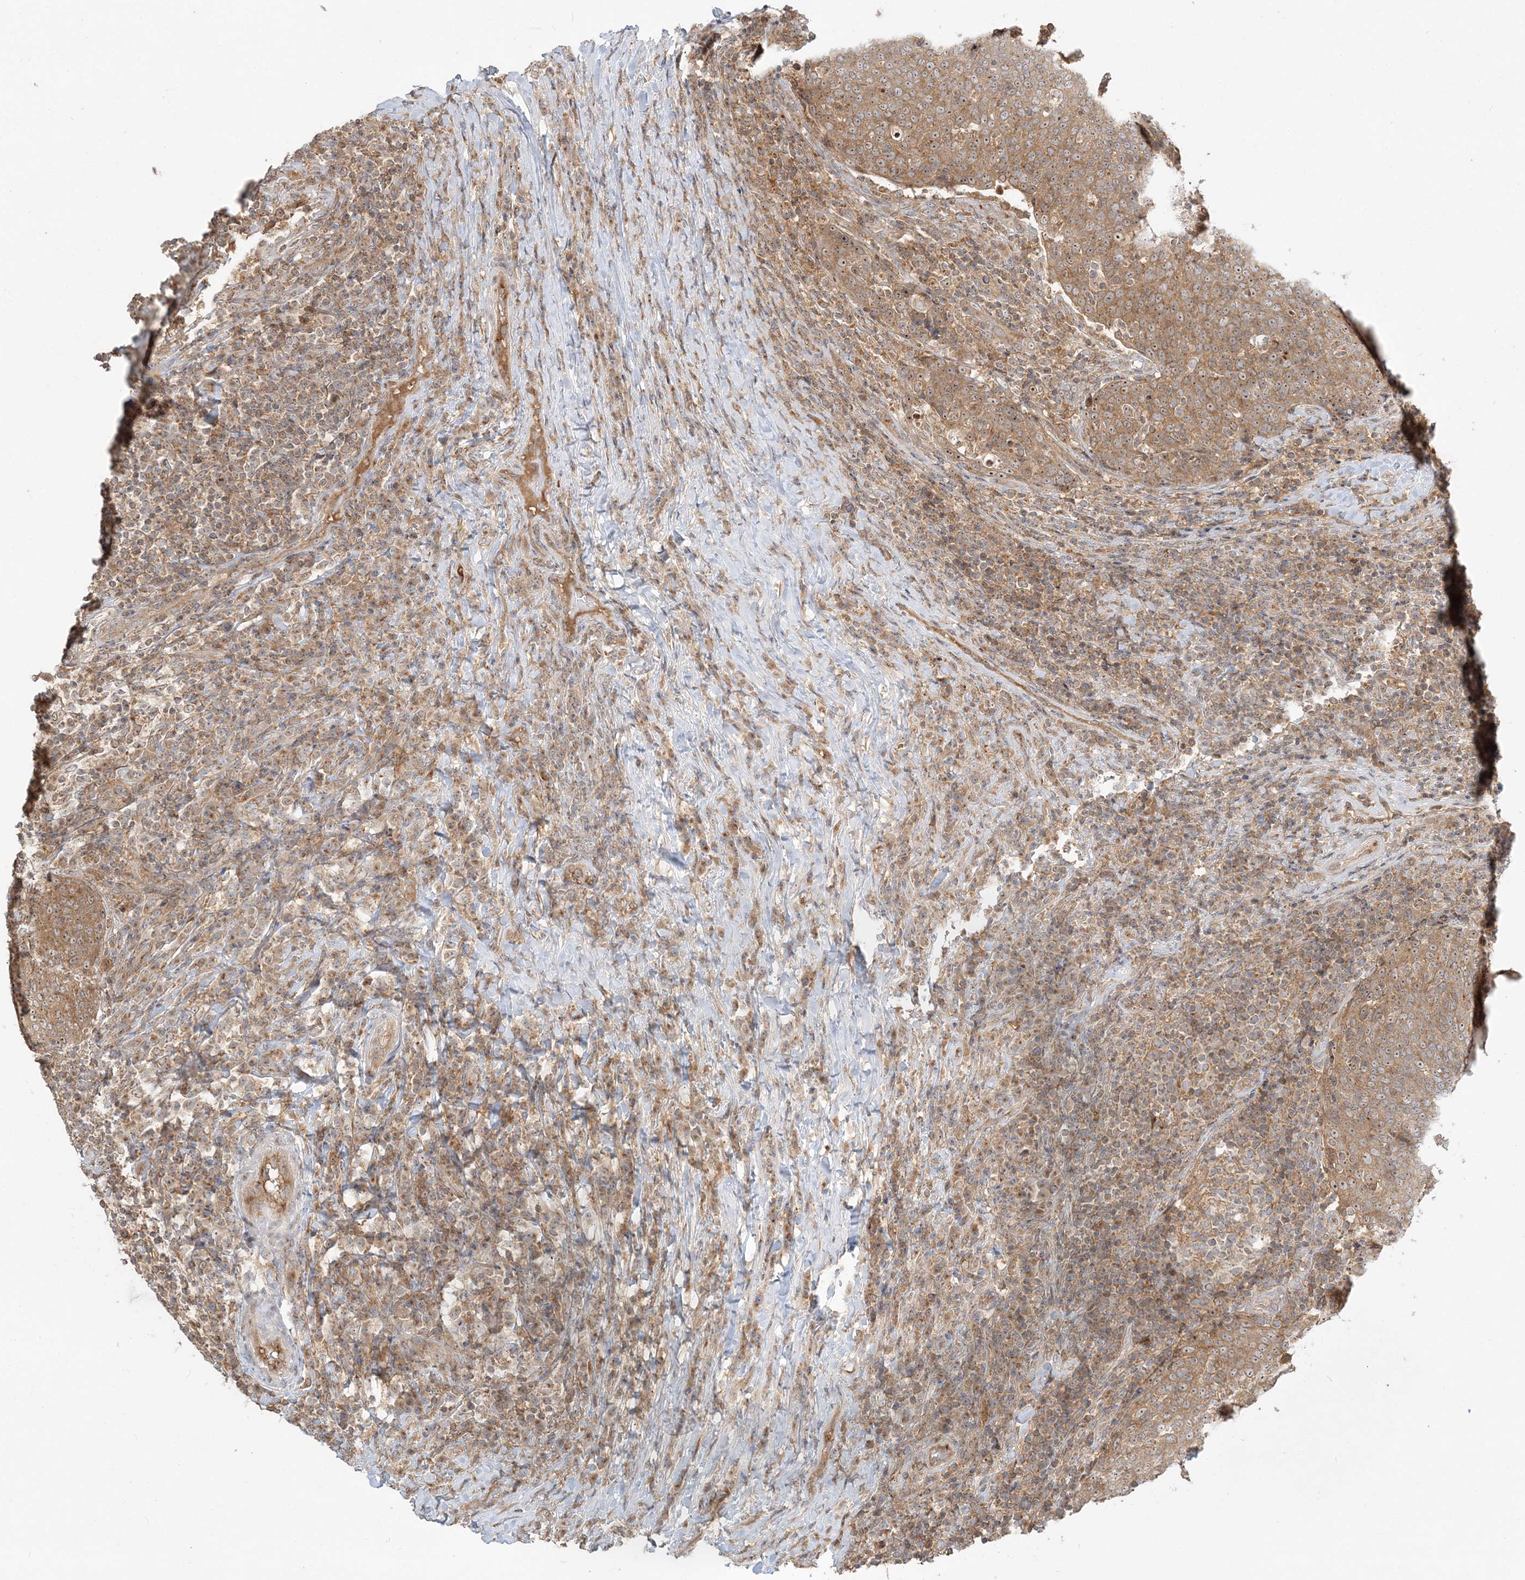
{"staining": {"intensity": "moderate", "quantity": ">75%", "location": "cytoplasmic/membranous,nuclear"}, "tissue": "head and neck cancer", "cell_type": "Tumor cells", "image_type": "cancer", "snomed": [{"axis": "morphology", "description": "Squamous cell carcinoma, NOS"}, {"axis": "morphology", "description": "Squamous cell carcinoma, metastatic, NOS"}, {"axis": "topography", "description": "Lymph node"}, {"axis": "topography", "description": "Head-Neck"}], "caption": "High-magnification brightfield microscopy of head and neck metastatic squamous cell carcinoma stained with DAB (3,3'-diaminobenzidine) (brown) and counterstained with hematoxylin (blue). tumor cells exhibit moderate cytoplasmic/membranous and nuclear staining is present in about>75% of cells. (Brightfield microscopy of DAB IHC at high magnification).", "gene": "AP1AR", "patient": {"sex": "male", "age": 62}}